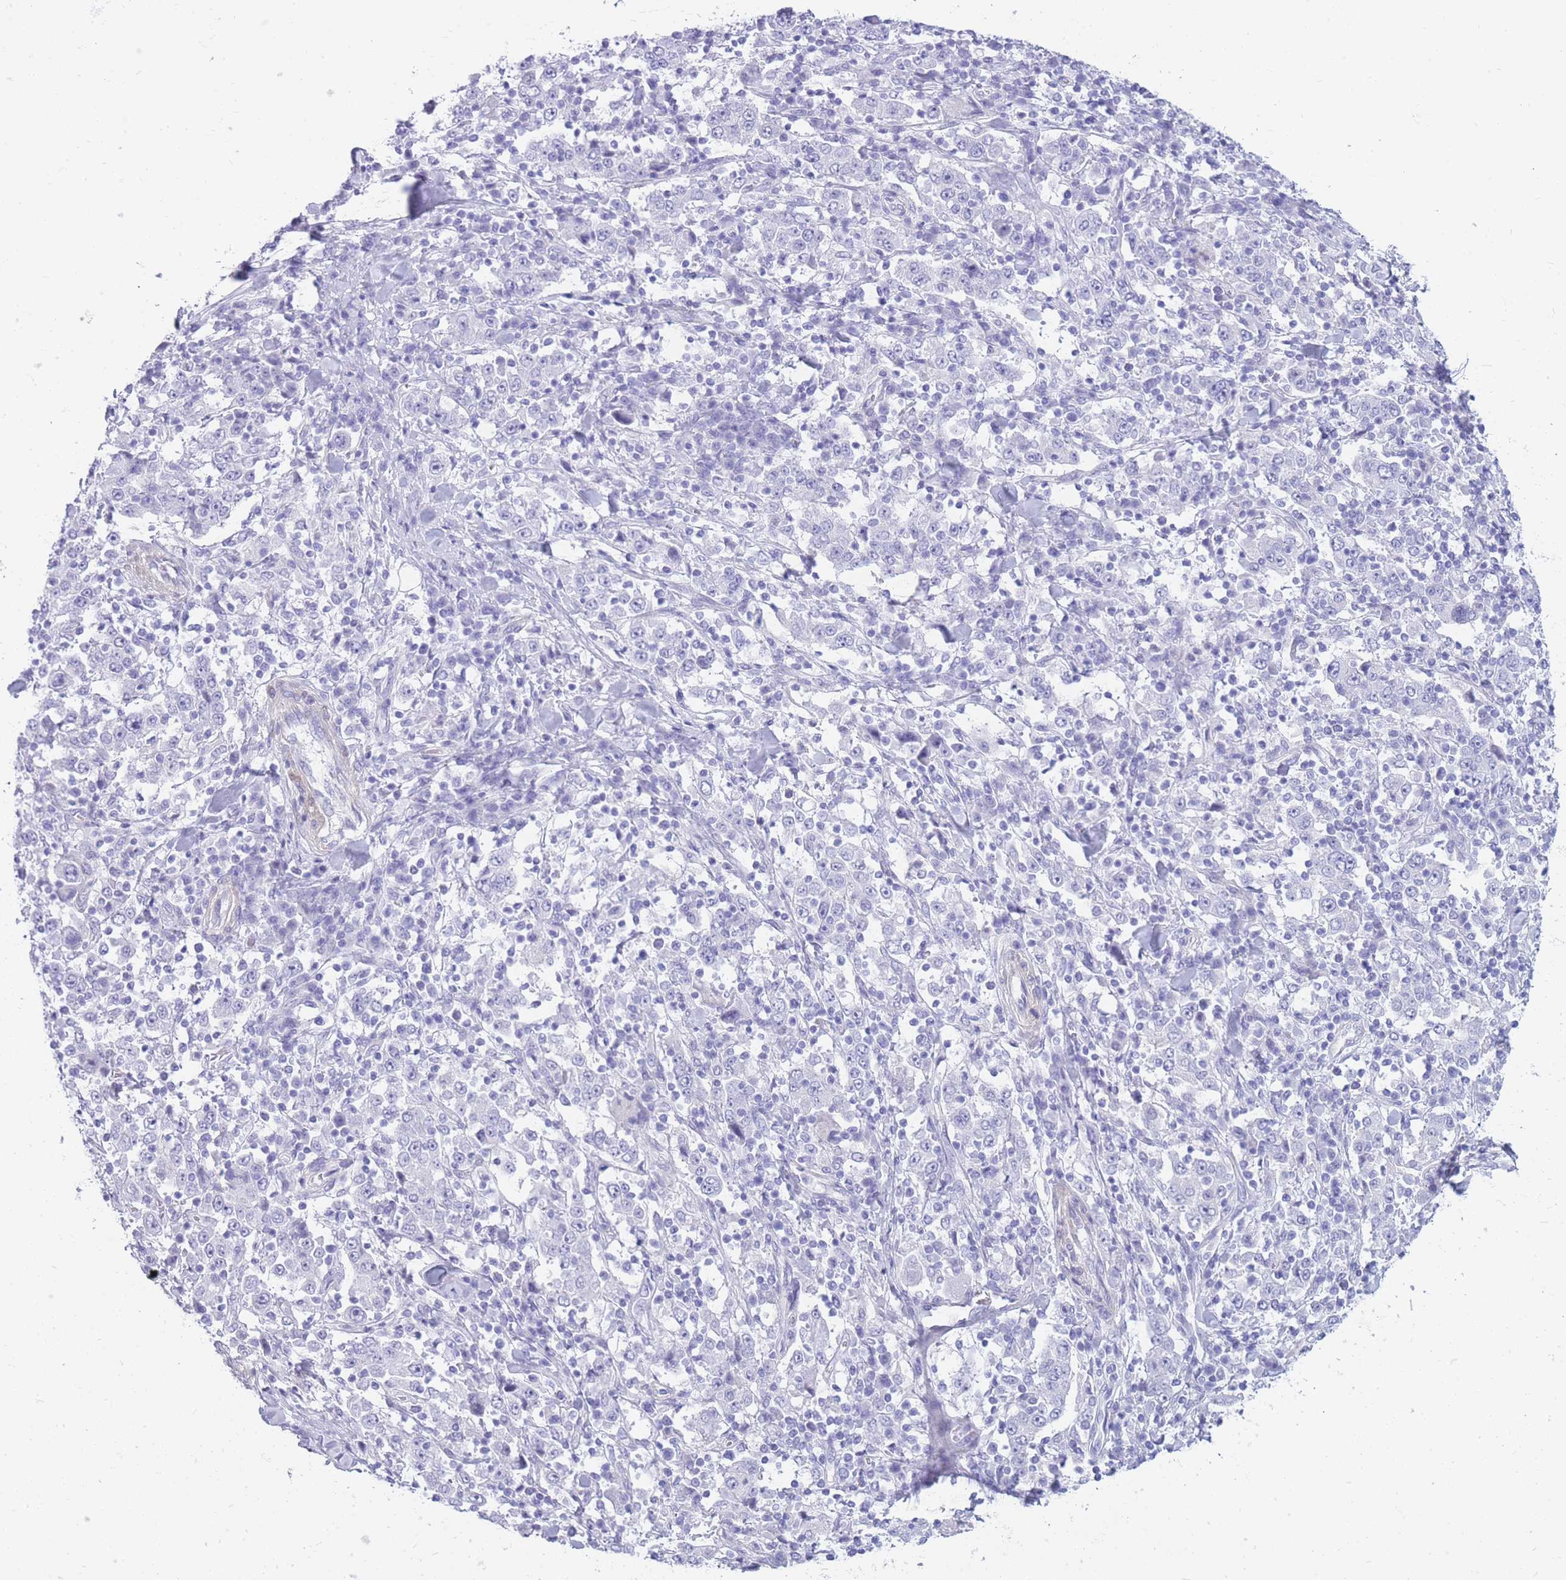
{"staining": {"intensity": "negative", "quantity": "none", "location": "none"}, "tissue": "stomach cancer", "cell_type": "Tumor cells", "image_type": "cancer", "snomed": [{"axis": "morphology", "description": "Normal tissue, NOS"}, {"axis": "morphology", "description": "Adenocarcinoma, NOS"}, {"axis": "topography", "description": "Stomach, upper"}, {"axis": "topography", "description": "Stomach"}], "caption": "The histopathology image reveals no staining of tumor cells in stomach cancer.", "gene": "MTSS2", "patient": {"sex": "male", "age": 59}}